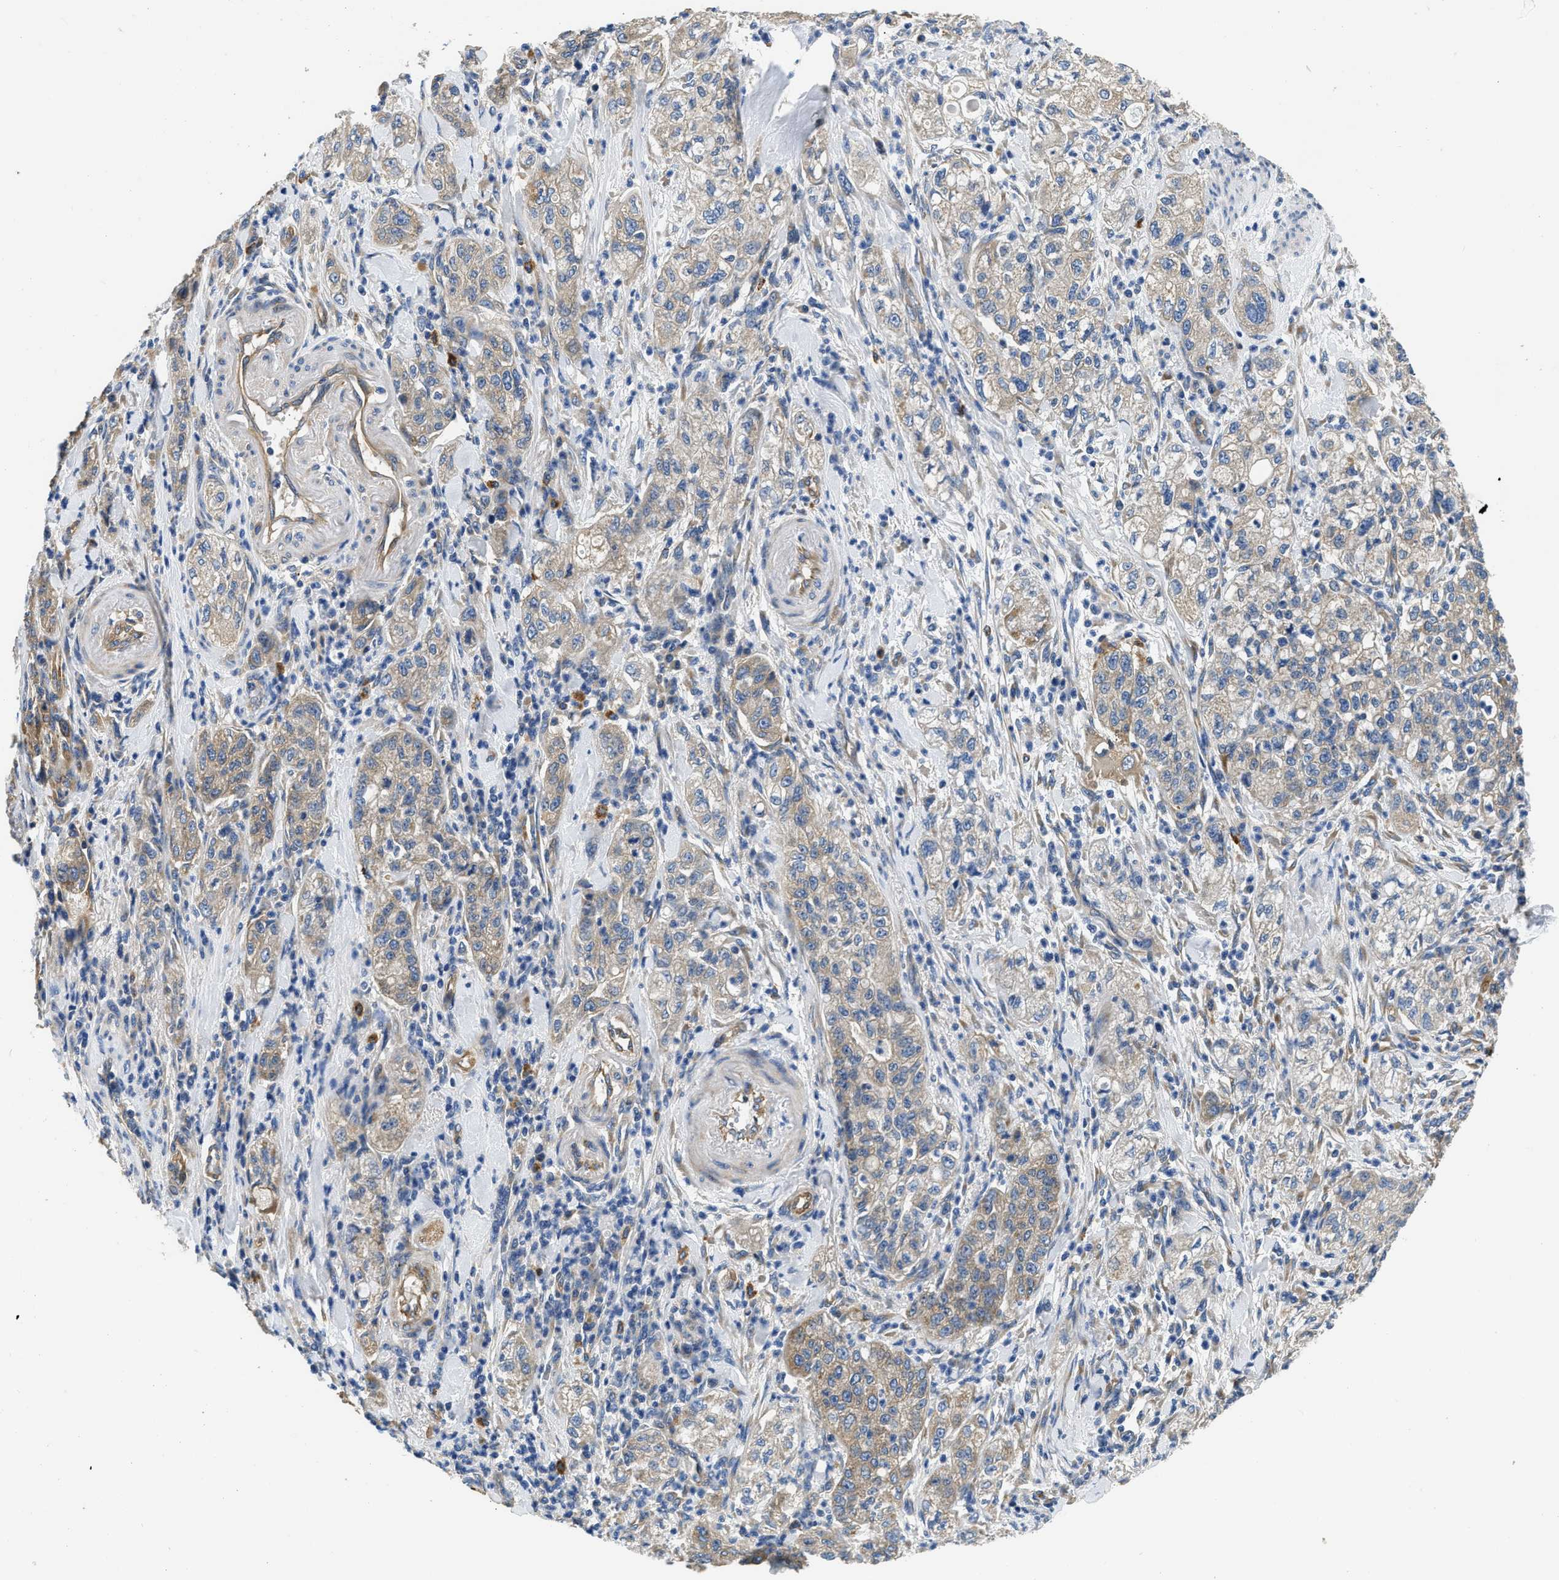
{"staining": {"intensity": "moderate", "quantity": ">75%", "location": "cytoplasmic/membranous"}, "tissue": "pancreatic cancer", "cell_type": "Tumor cells", "image_type": "cancer", "snomed": [{"axis": "morphology", "description": "Adenocarcinoma, NOS"}, {"axis": "topography", "description": "Pancreas"}], "caption": "DAB (3,3'-diaminobenzidine) immunohistochemical staining of adenocarcinoma (pancreatic) exhibits moderate cytoplasmic/membranous protein staining in approximately >75% of tumor cells. Nuclei are stained in blue.", "gene": "CSDE1", "patient": {"sex": "female", "age": 78}}